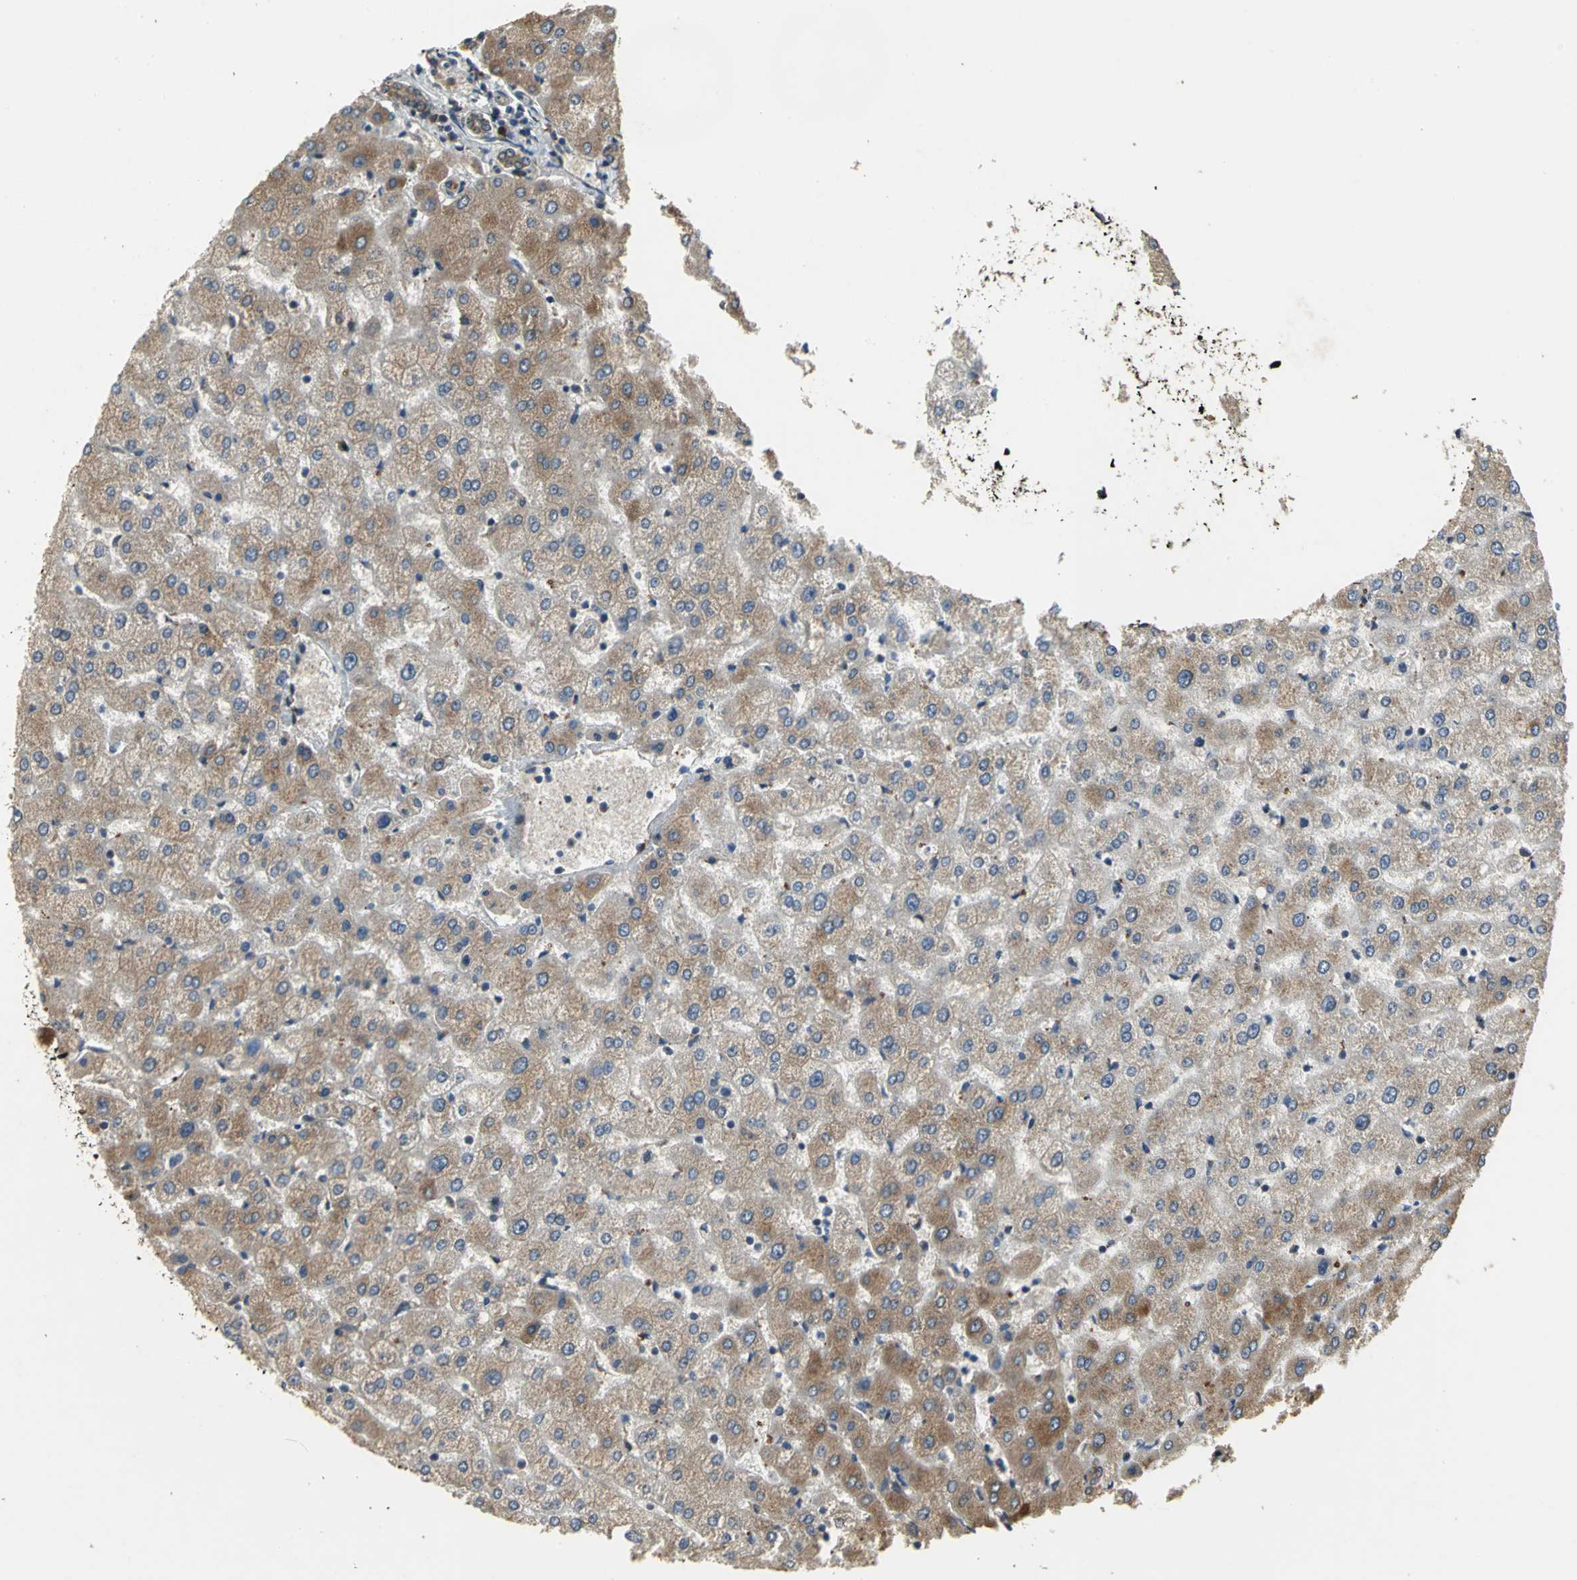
{"staining": {"intensity": "moderate", "quantity": "25%-75%", "location": "cytoplasmic/membranous"}, "tissue": "liver", "cell_type": "Cholangiocytes", "image_type": "normal", "snomed": [{"axis": "morphology", "description": "Normal tissue, NOS"}, {"axis": "morphology", "description": "Fibrosis, NOS"}, {"axis": "topography", "description": "Liver"}], "caption": "Unremarkable liver shows moderate cytoplasmic/membranous positivity in about 25%-75% of cholangiocytes The staining was performed using DAB, with brown indicating positive protein expression. Nuclei are stained blue with hematoxylin..", "gene": "SYVN1", "patient": {"sex": "female", "age": 29}}